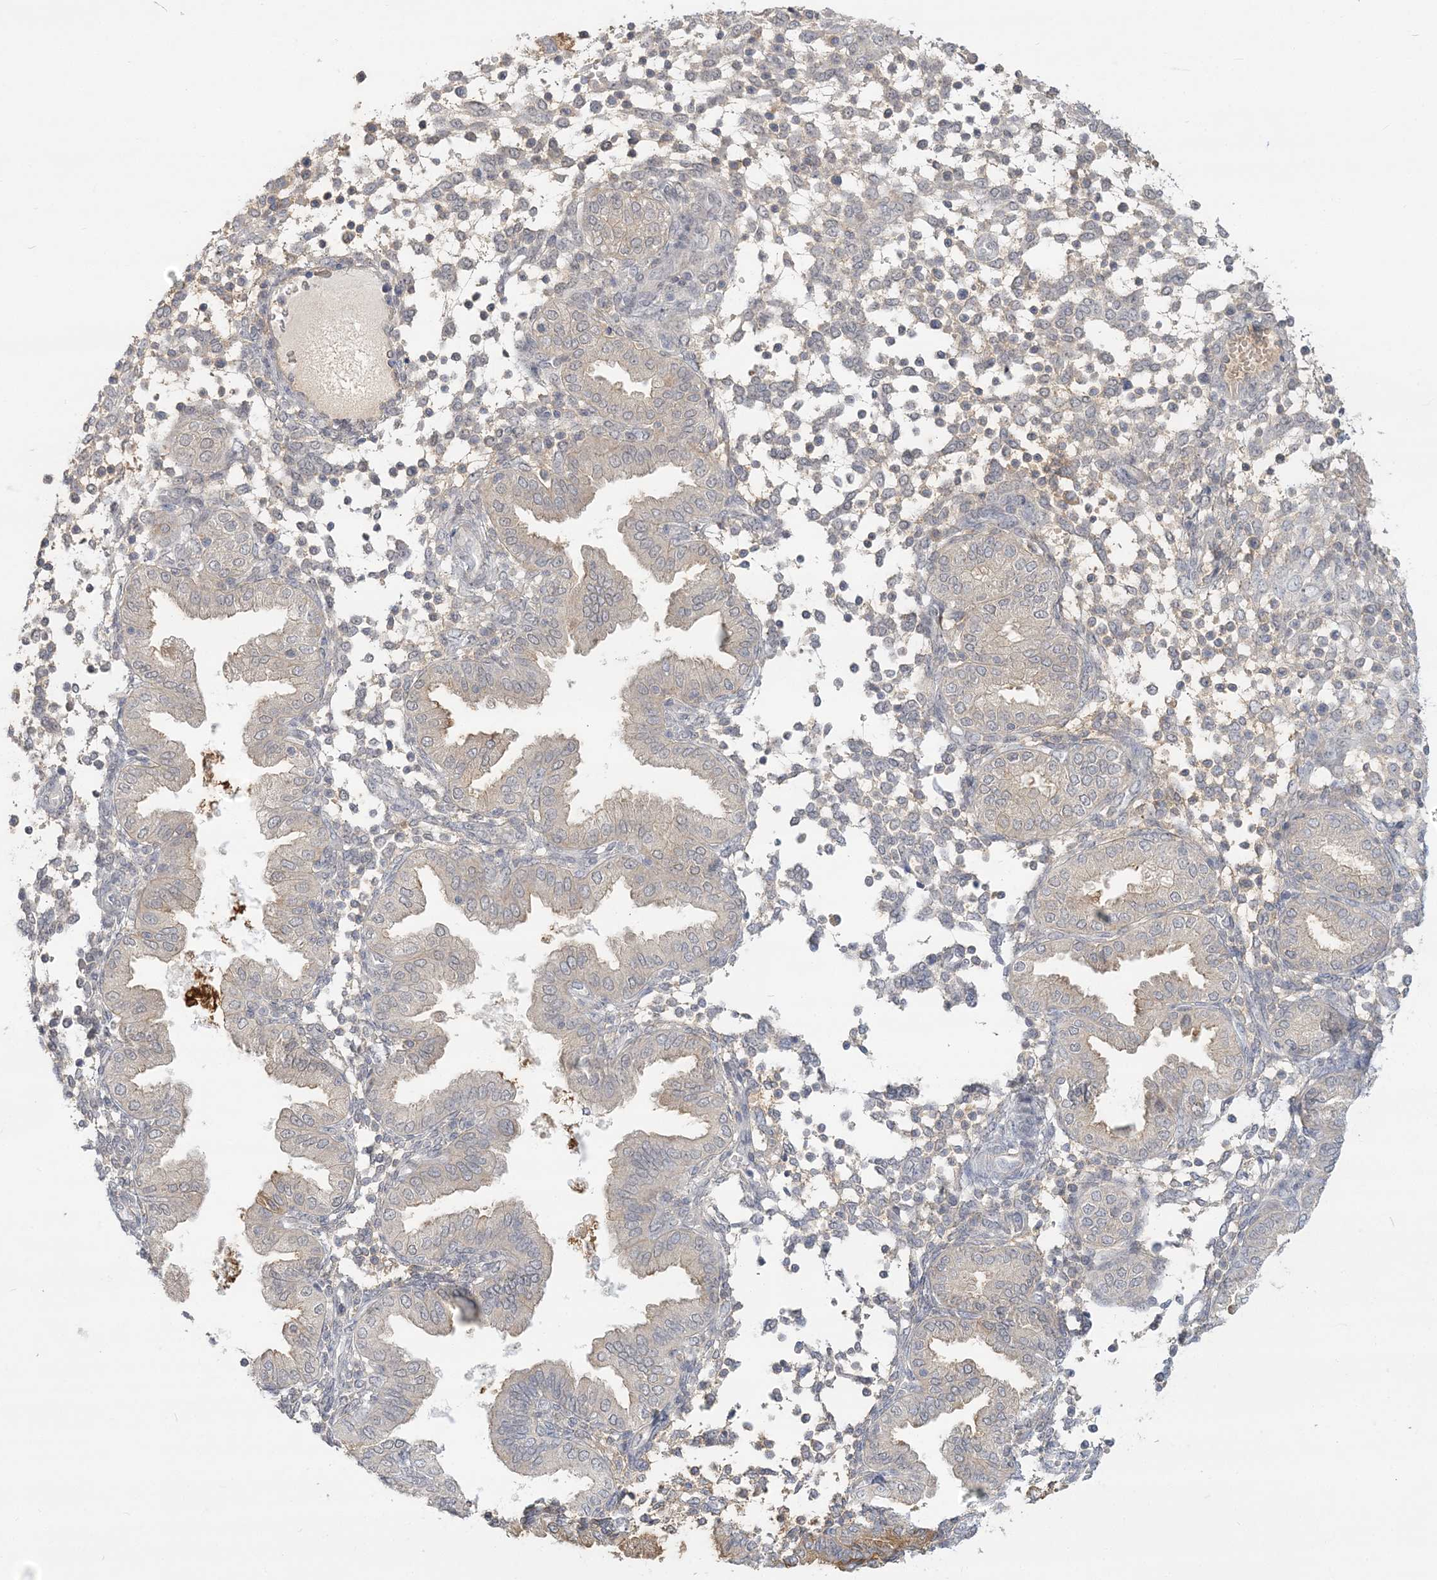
{"staining": {"intensity": "weak", "quantity": "25%-75%", "location": "nuclear"}, "tissue": "endometrium", "cell_type": "Cells in endometrial stroma", "image_type": "normal", "snomed": [{"axis": "morphology", "description": "Normal tissue, NOS"}, {"axis": "topography", "description": "Endometrium"}], "caption": "The immunohistochemical stain highlights weak nuclear staining in cells in endometrial stroma of normal endometrium. (IHC, brightfield microscopy, high magnification).", "gene": "ANKS1A", "patient": {"sex": "female", "age": 53}}